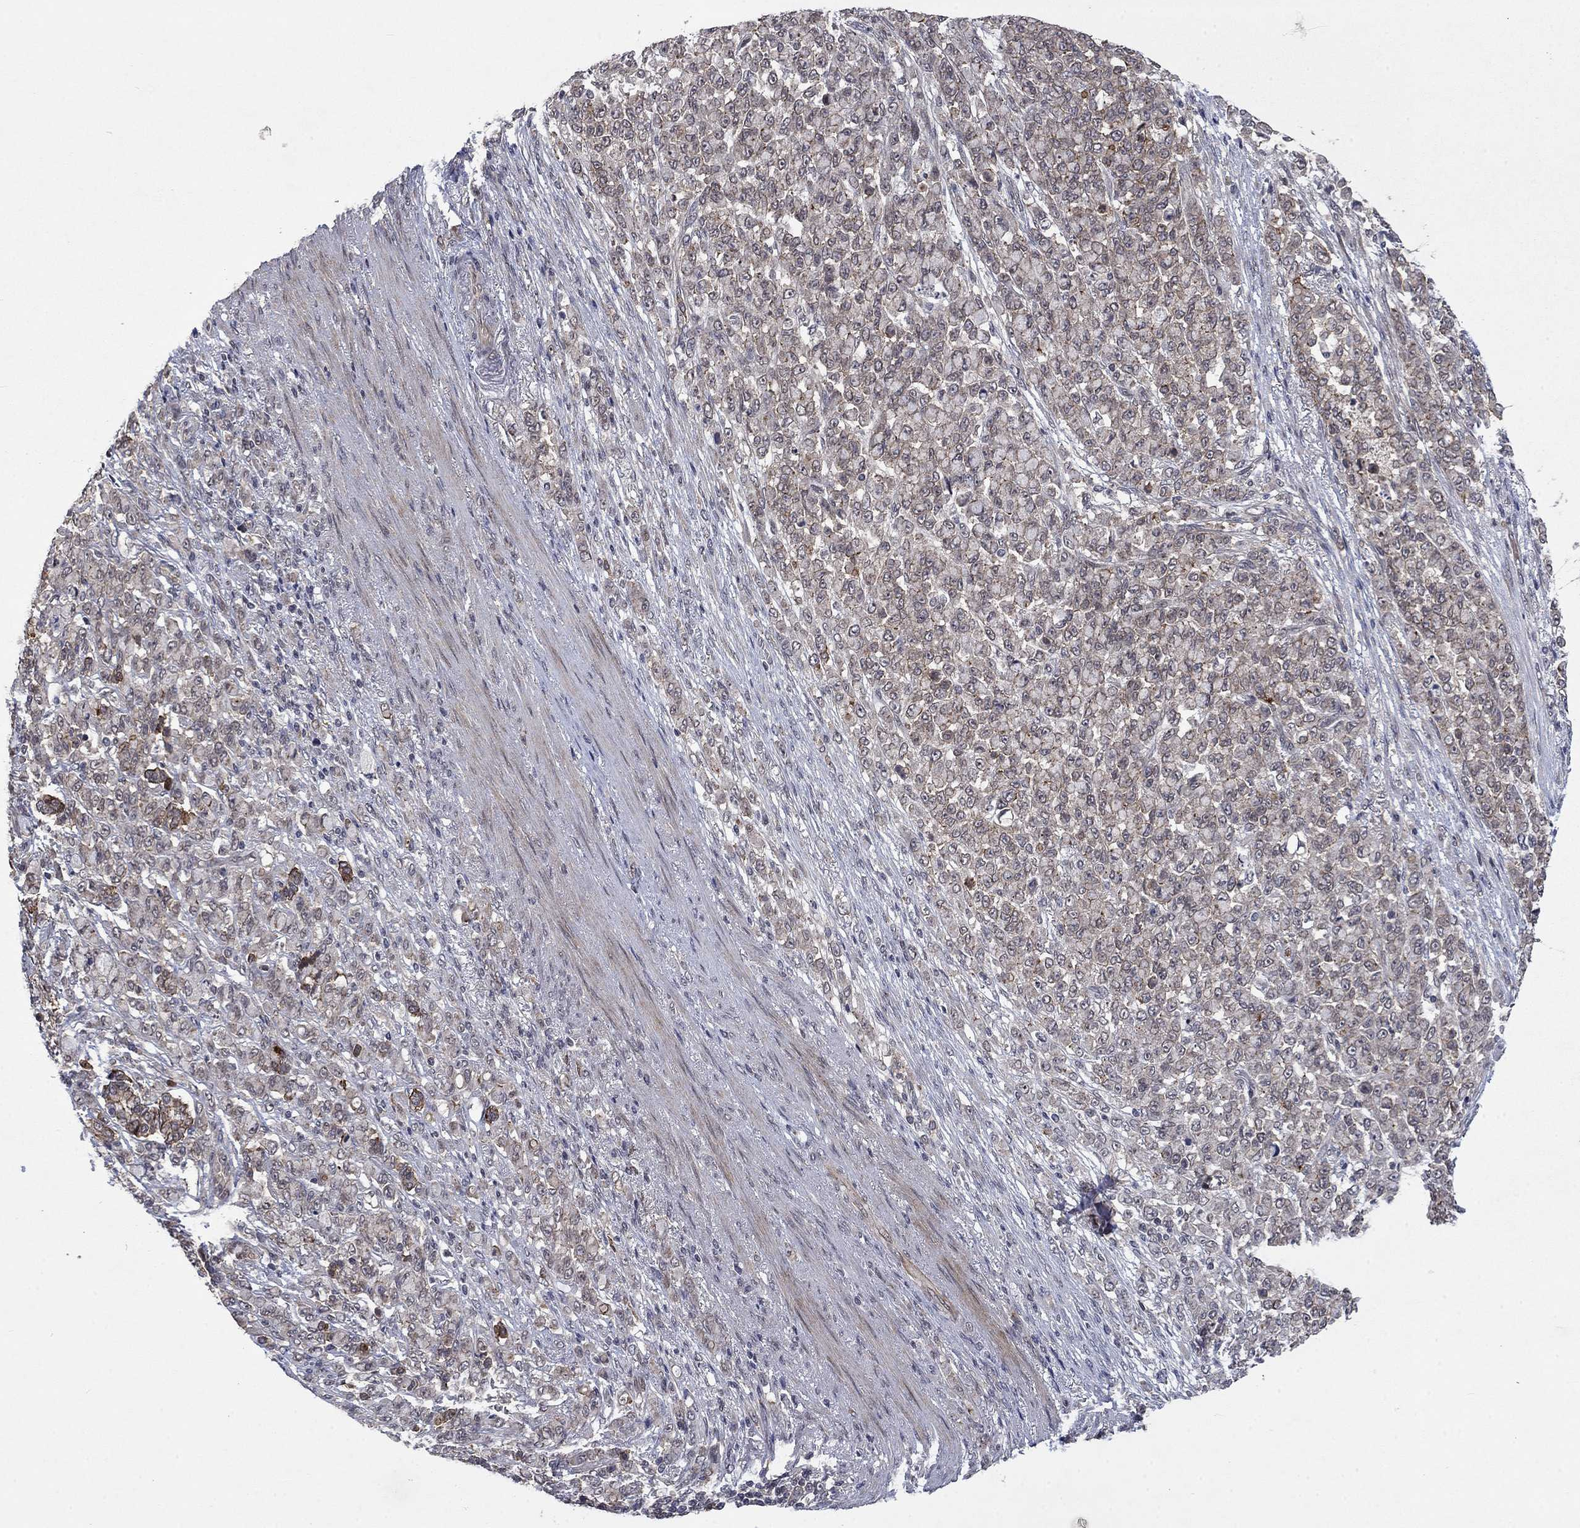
{"staining": {"intensity": "negative", "quantity": "none", "location": "none"}, "tissue": "stomach cancer", "cell_type": "Tumor cells", "image_type": "cancer", "snomed": [{"axis": "morphology", "description": "Normal tissue, NOS"}, {"axis": "morphology", "description": "Adenocarcinoma, NOS"}, {"axis": "topography", "description": "Stomach"}], "caption": "DAB (3,3'-diaminobenzidine) immunohistochemical staining of human stomach cancer exhibits no significant staining in tumor cells.", "gene": "PPP1R9A", "patient": {"sex": "female", "age": 79}}